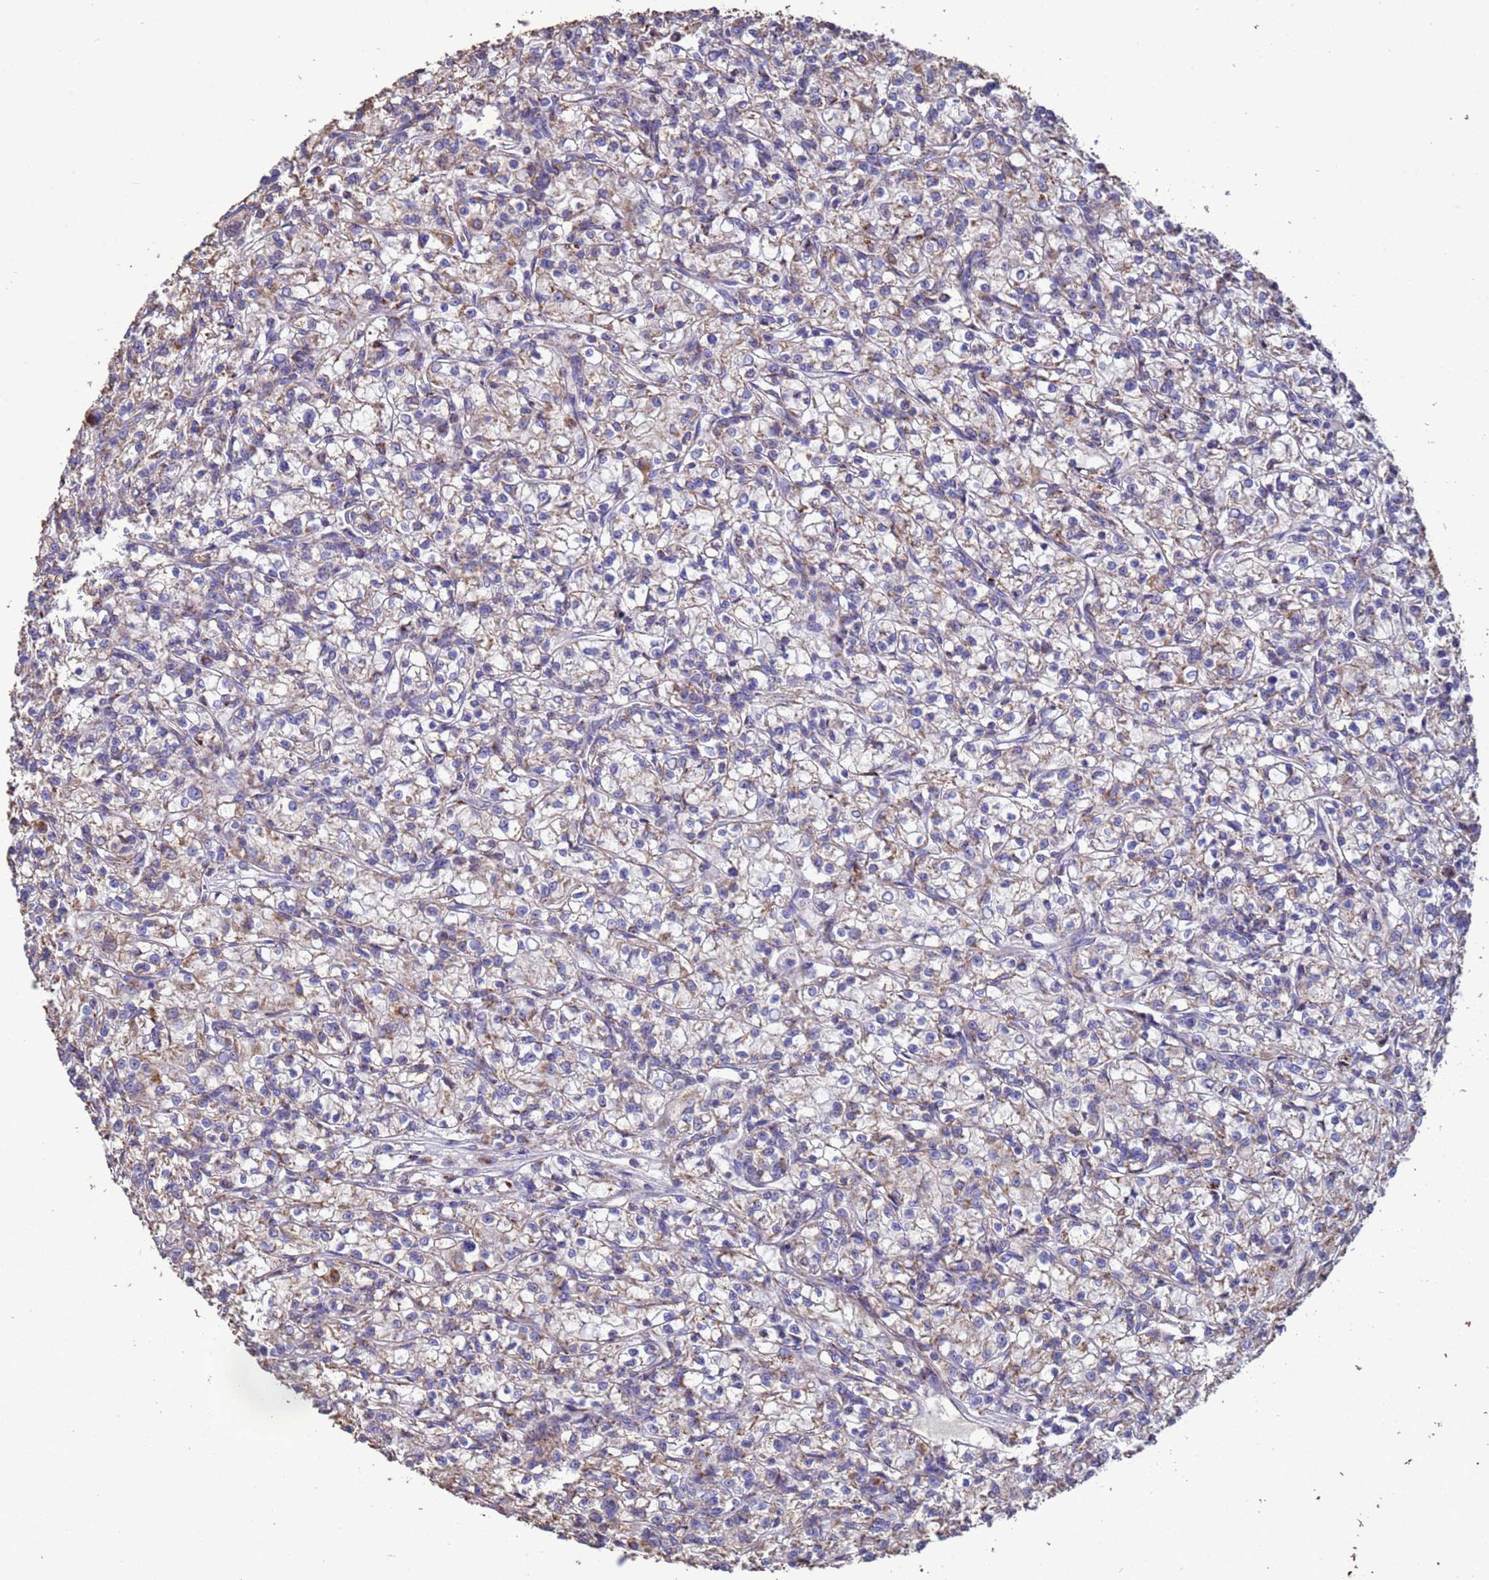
{"staining": {"intensity": "weak", "quantity": "<25%", "location": "cytoplasmic/membranous"}, "tissue": "renal cancer", "cell_type": "Tumor cells", "image_type": "cancer", "snomed": [{"axis": "morphology", "description": "Adenocarcinoma, NOS"}, {"axis": "topography", "description": "Kidney"}], "caption": "IHC image of neoplastic tissue: renal cancer (adenocarcinoma) stained with DAB shows no significant protein staining in tumor cells. (IHC, brightfield microscopy, high magnification).", "gene": "ZNFX1", "patient": {"sex": "female", "age": 59}}